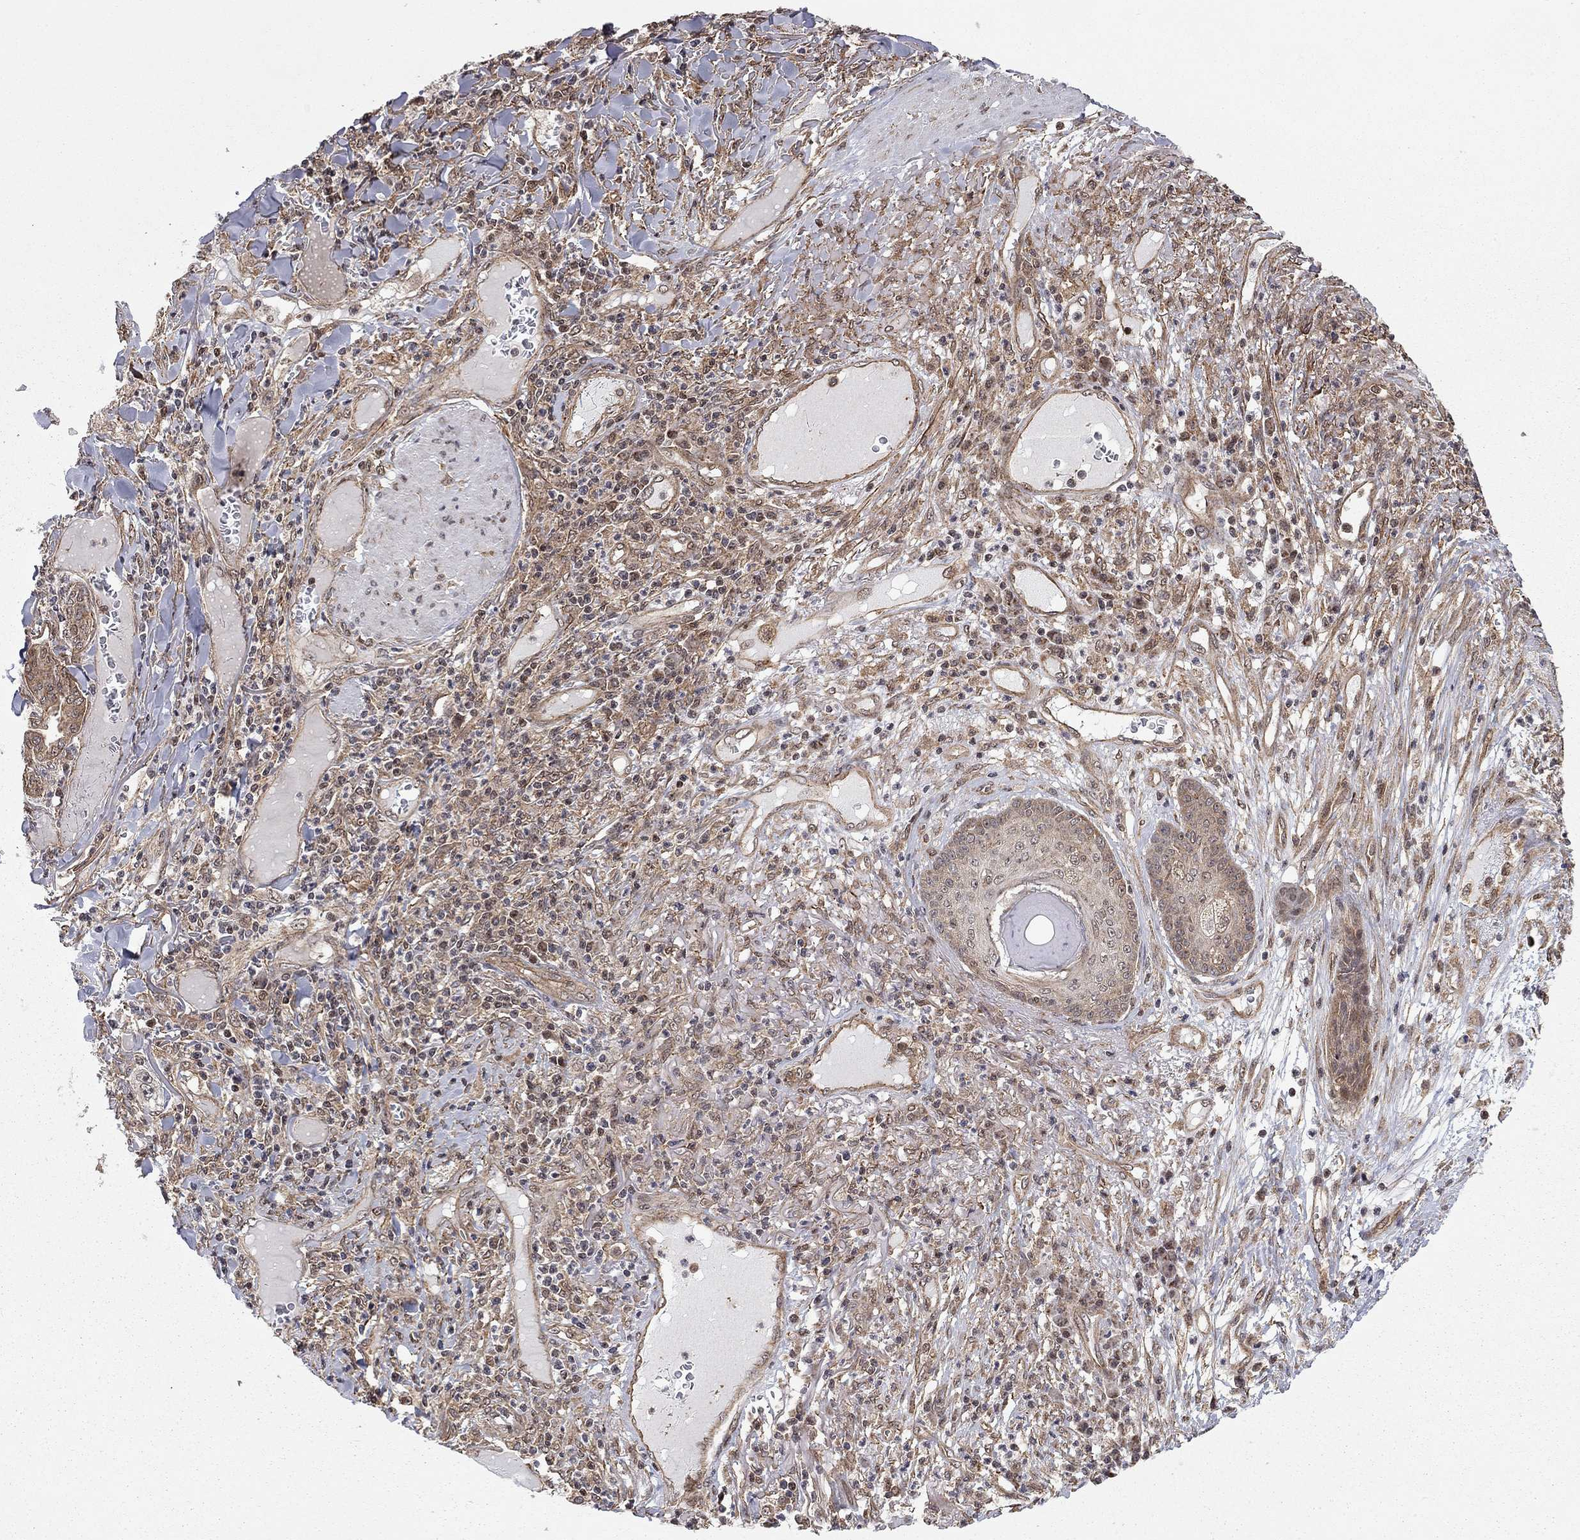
{"staining": {"intensity": "weak", "quantity": "25%-75%", "location": "cytoplasmic/membranous"}, "tissue": "skin cancer", "cell_type": "Tumor cells", "image_type": "cancer", "snomed": [{"axis": "morphology", "description": "Squamous cell carcinoma, NOS"}, {"axis": "topography", "description": "Skin"}], "caption": "Protein analysis of squamous cell carcinoma (skin) tissue demonstrates weak cytoplasmic/membranous expression in approximately 25%-75% of tumor cells.", "gene": "TDP1", "patient": {"sex": "male", "age": 82}}